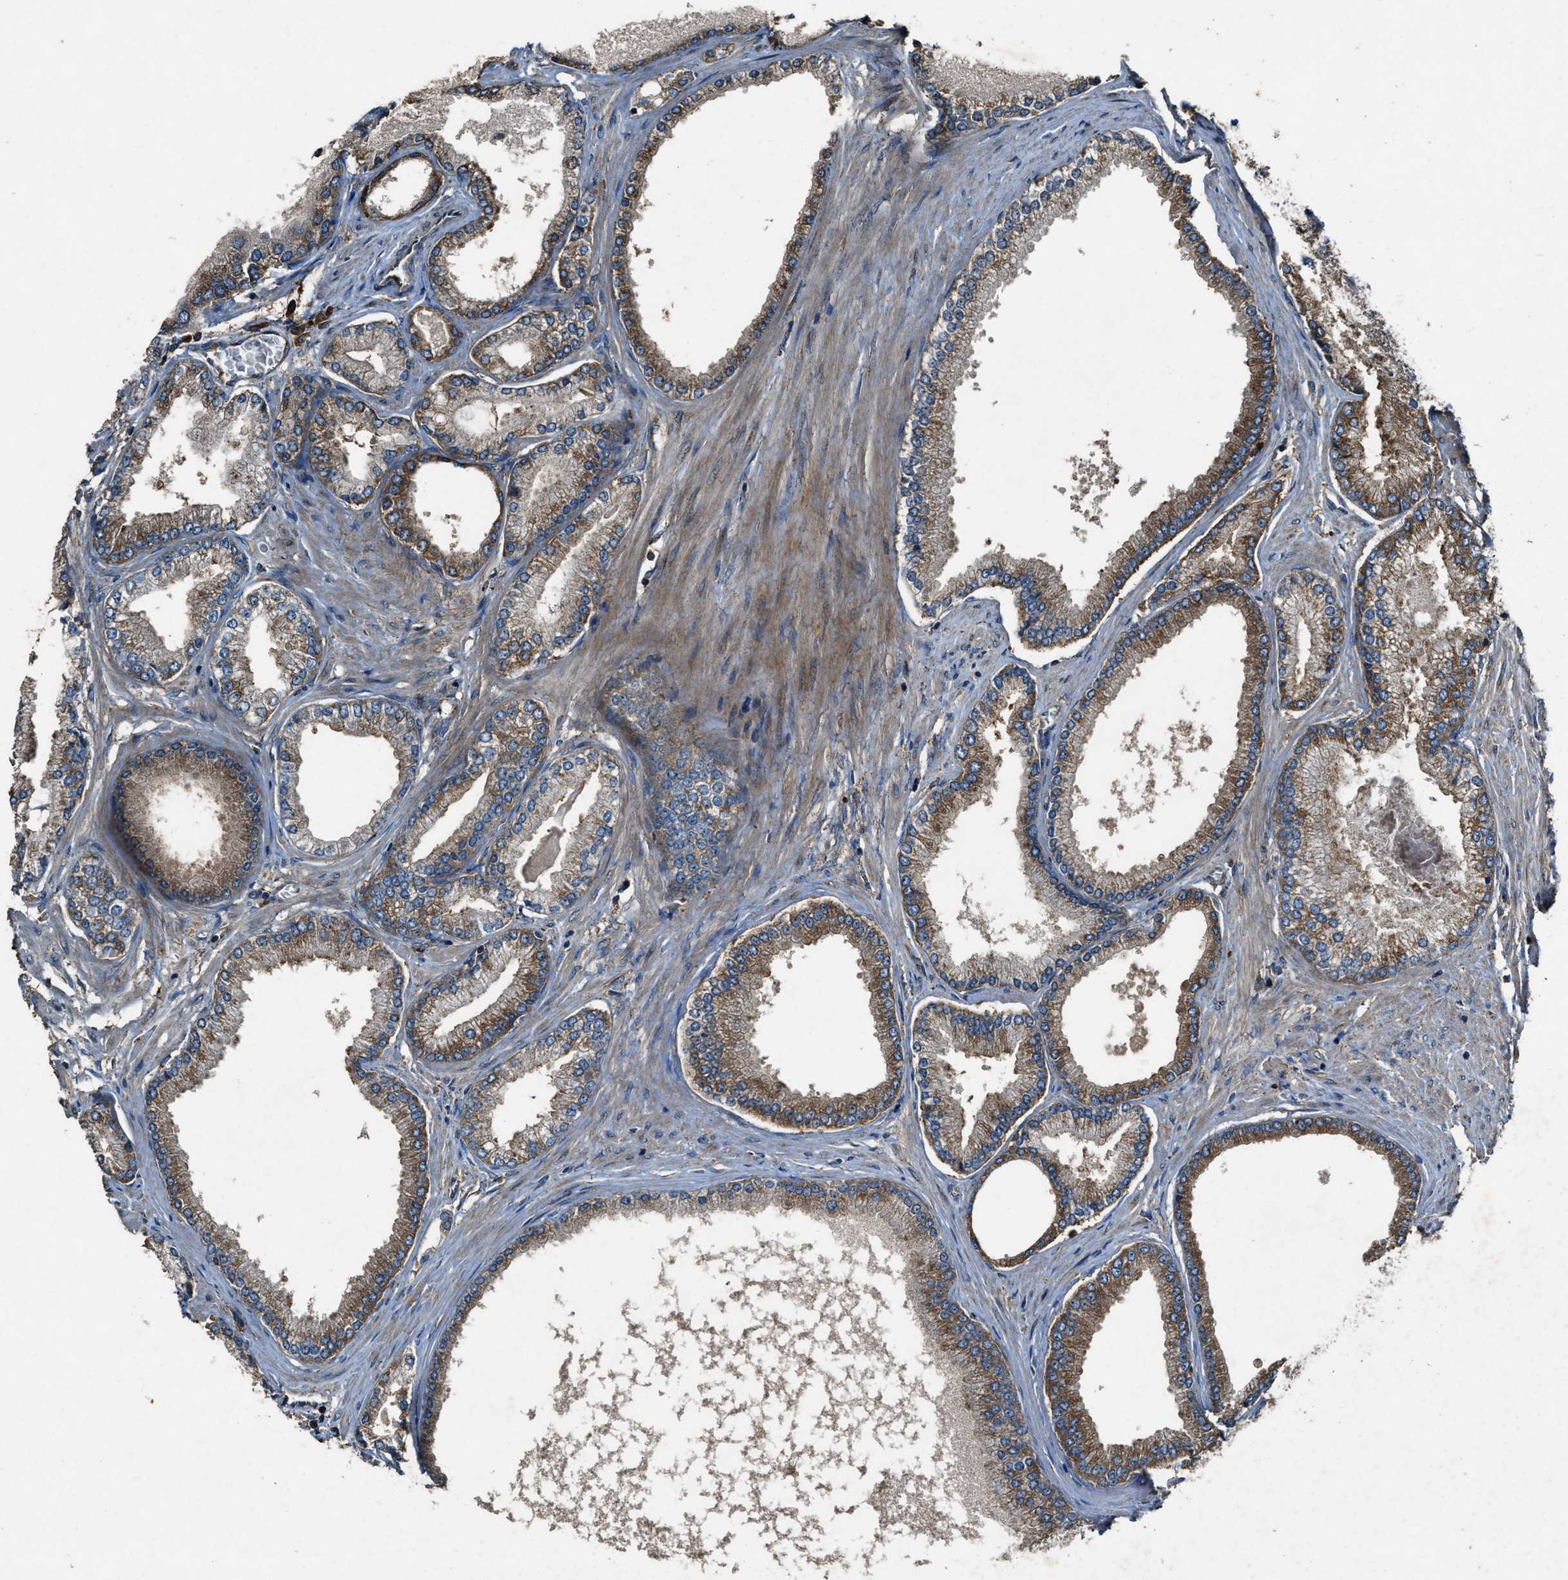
{"staining": {"intensity": "weak", "quantity": "25%-75%", "location": "cytoplasmic/membranous"}, "tissue": "prostate cancer", "cell_type": "Tumor cells", "image_type": "cancer", "snomed": [{"axis": "morphology", "description": "Adenocarcinoma, High grade"}, {"axis": "topography", "description": "Prostate"}], "caption": "Immunohistochemistry photomicrograph of human prostate adenocarcinoma (high-grade) stained for a protein (brown), which displays low levels of weak cytoplasmic/membranous expression in about 25%-75% of tumor cells.", "gene": "MAP3K8", "patient": {"sex": "male", "age": 61}}